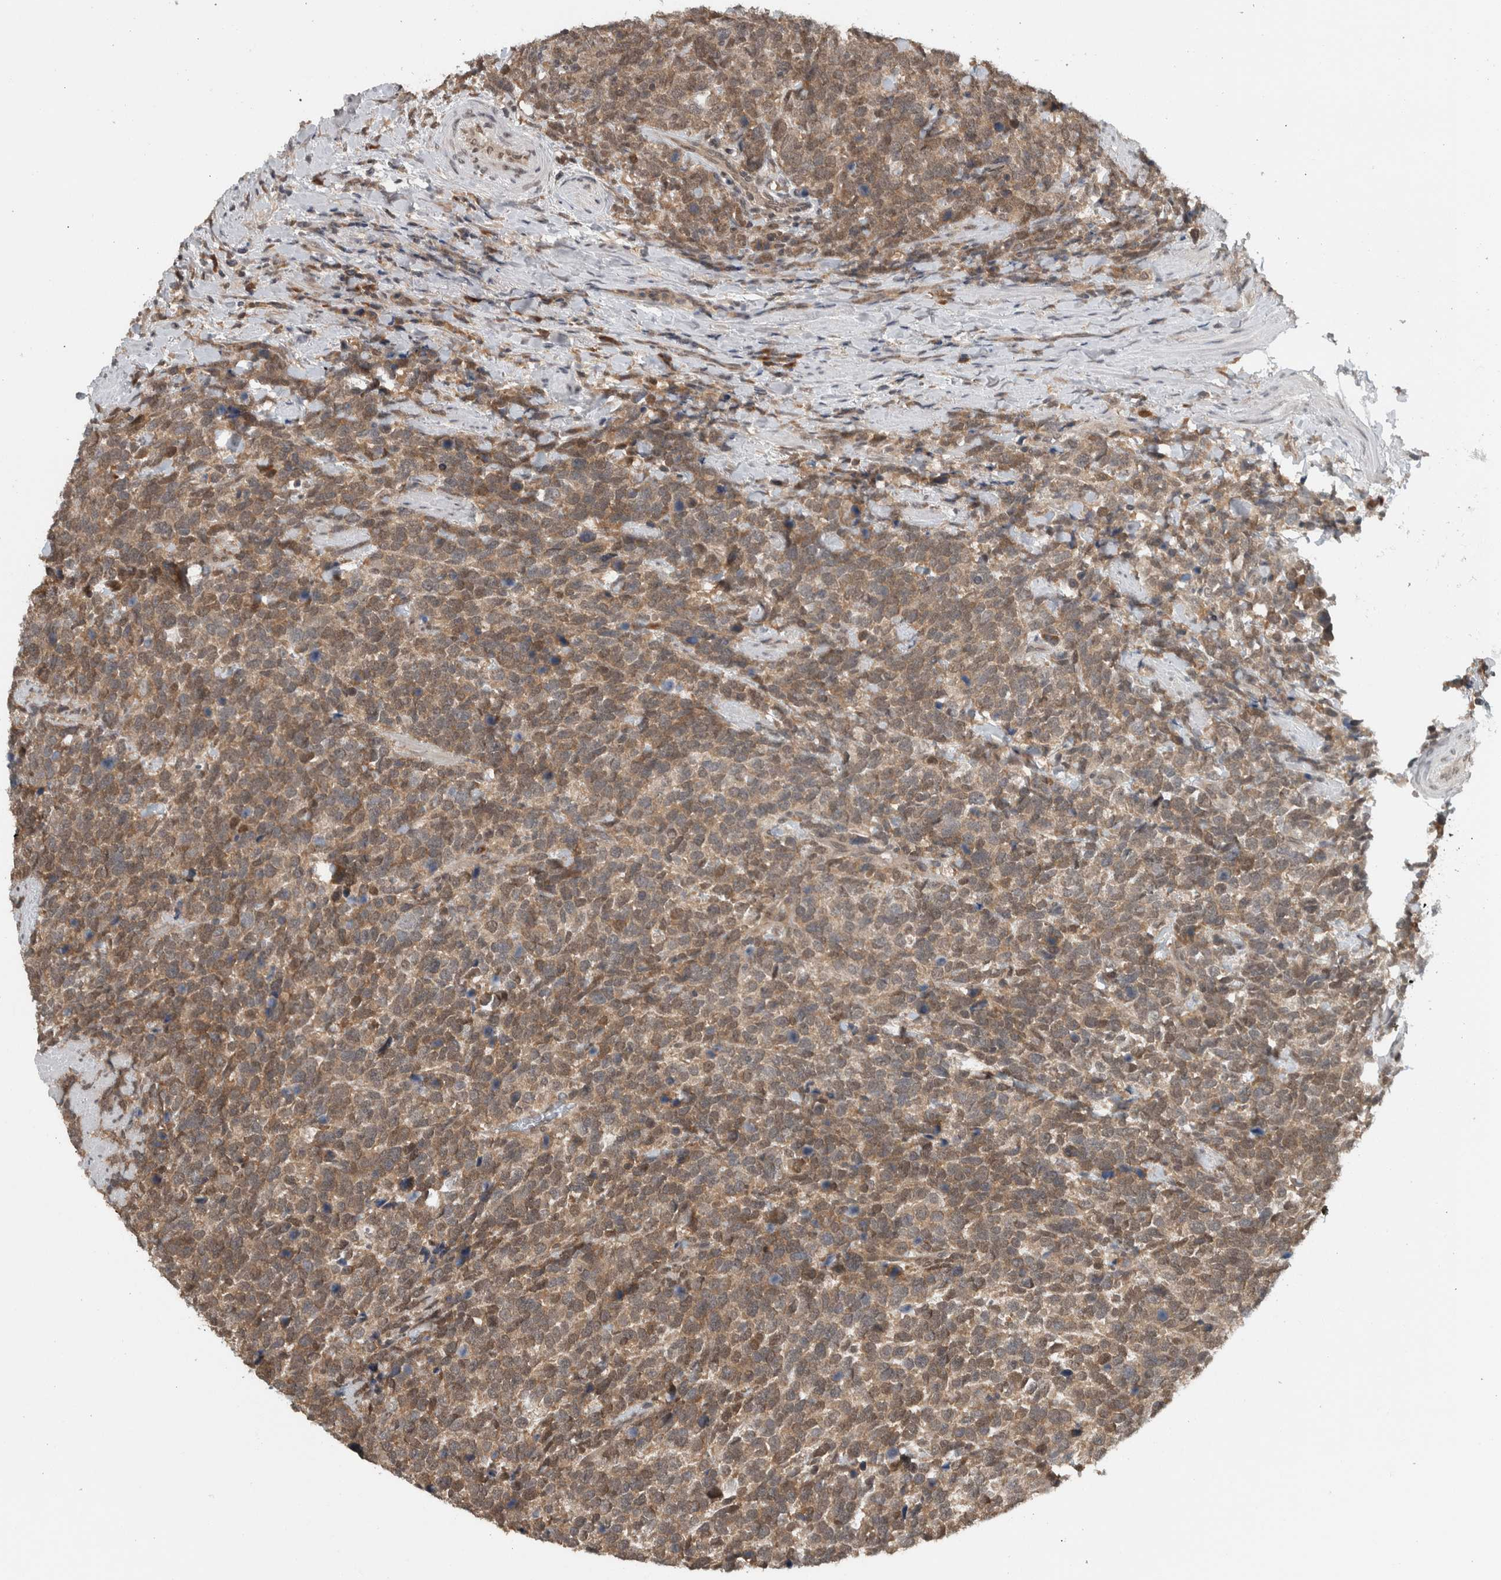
{"staining": {"intensity": "moderate", "quantity": ">75%", "location": "cytoplasmic/membranous,nuclear"}, "tissue": "urothelial cancer", "cell_type": "Tumor cells", "image_type": "cancer", "snomed": [{"axis": "morphology", "description": "Urothelial carcinoma, High grade"}, {"axis": "topography", "description": "Urinary bladder"}], "caption": "Immunohistochemical staining of urothelial carcinoma (high-grade) displays medium levels of moderate cytoplasmic/membranous and nuclear staining in about >75% of tumor cells.", "gene": "SPAG7", "patient": {"sex": "female", "age": 82}}